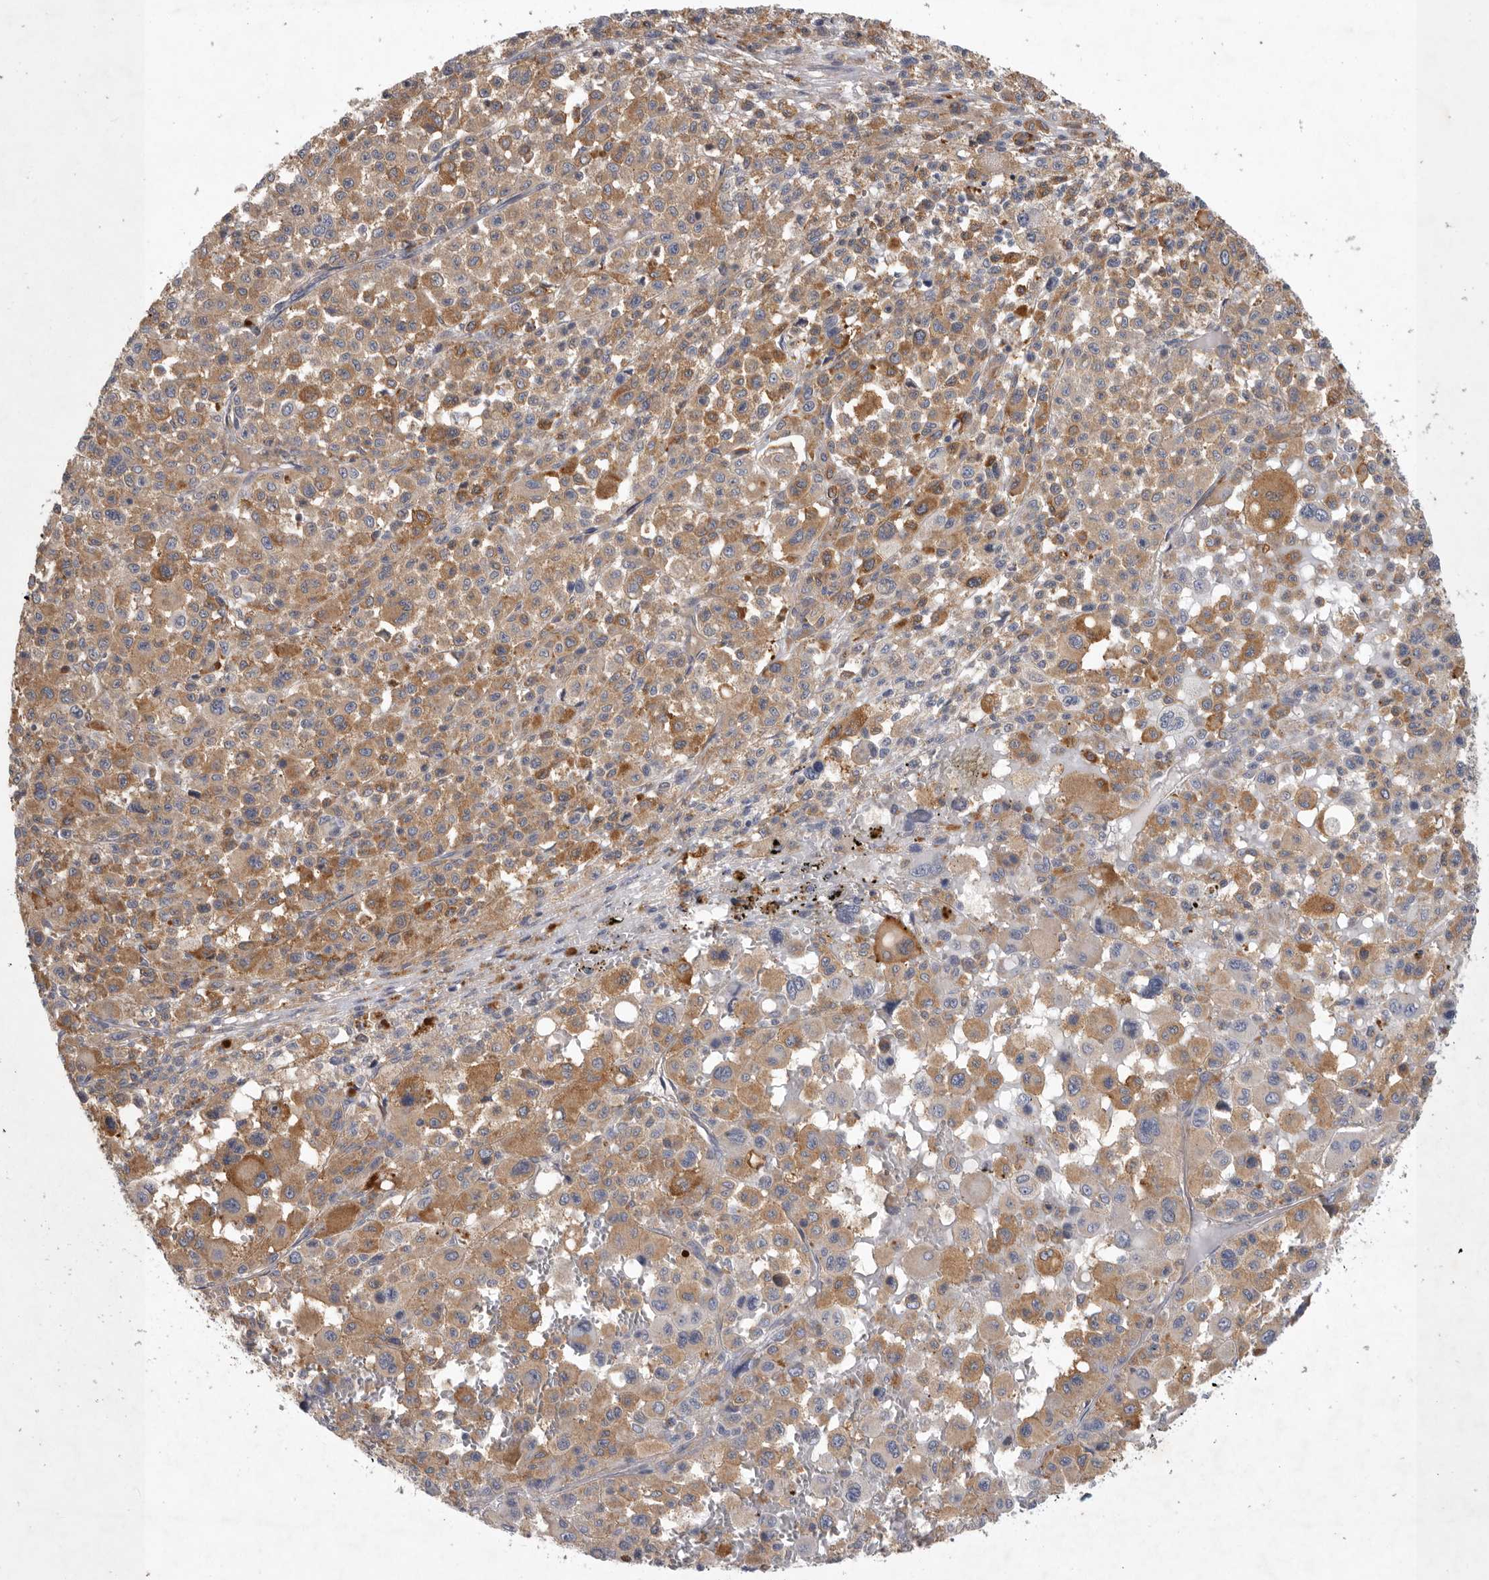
{"staining": {"intensity": "moderate", "quantity": ">75%", "location": "cytoplasmic/membranous"}, "tissue": "melanoma", "cell_type": "Tumor cells", "image_type": "cancer", "snomed": [{"axis": "morphology", "description": "Malignant melanoma, Metastatic site"}, {"axis": "topography", "description": "Skin"}], "caption": "A high-resolution micrograph shows immunohistochemistry (IHC) staining of melanoma, which demonstrates moderate cytoplasmic/membranous expression in approximately >75% of tumor cells. (brown staining indicates protein expression, while blue staining denotes nuclei).", "gene": "C1orf109", "patient": {"sex": "female", "age": 74}}